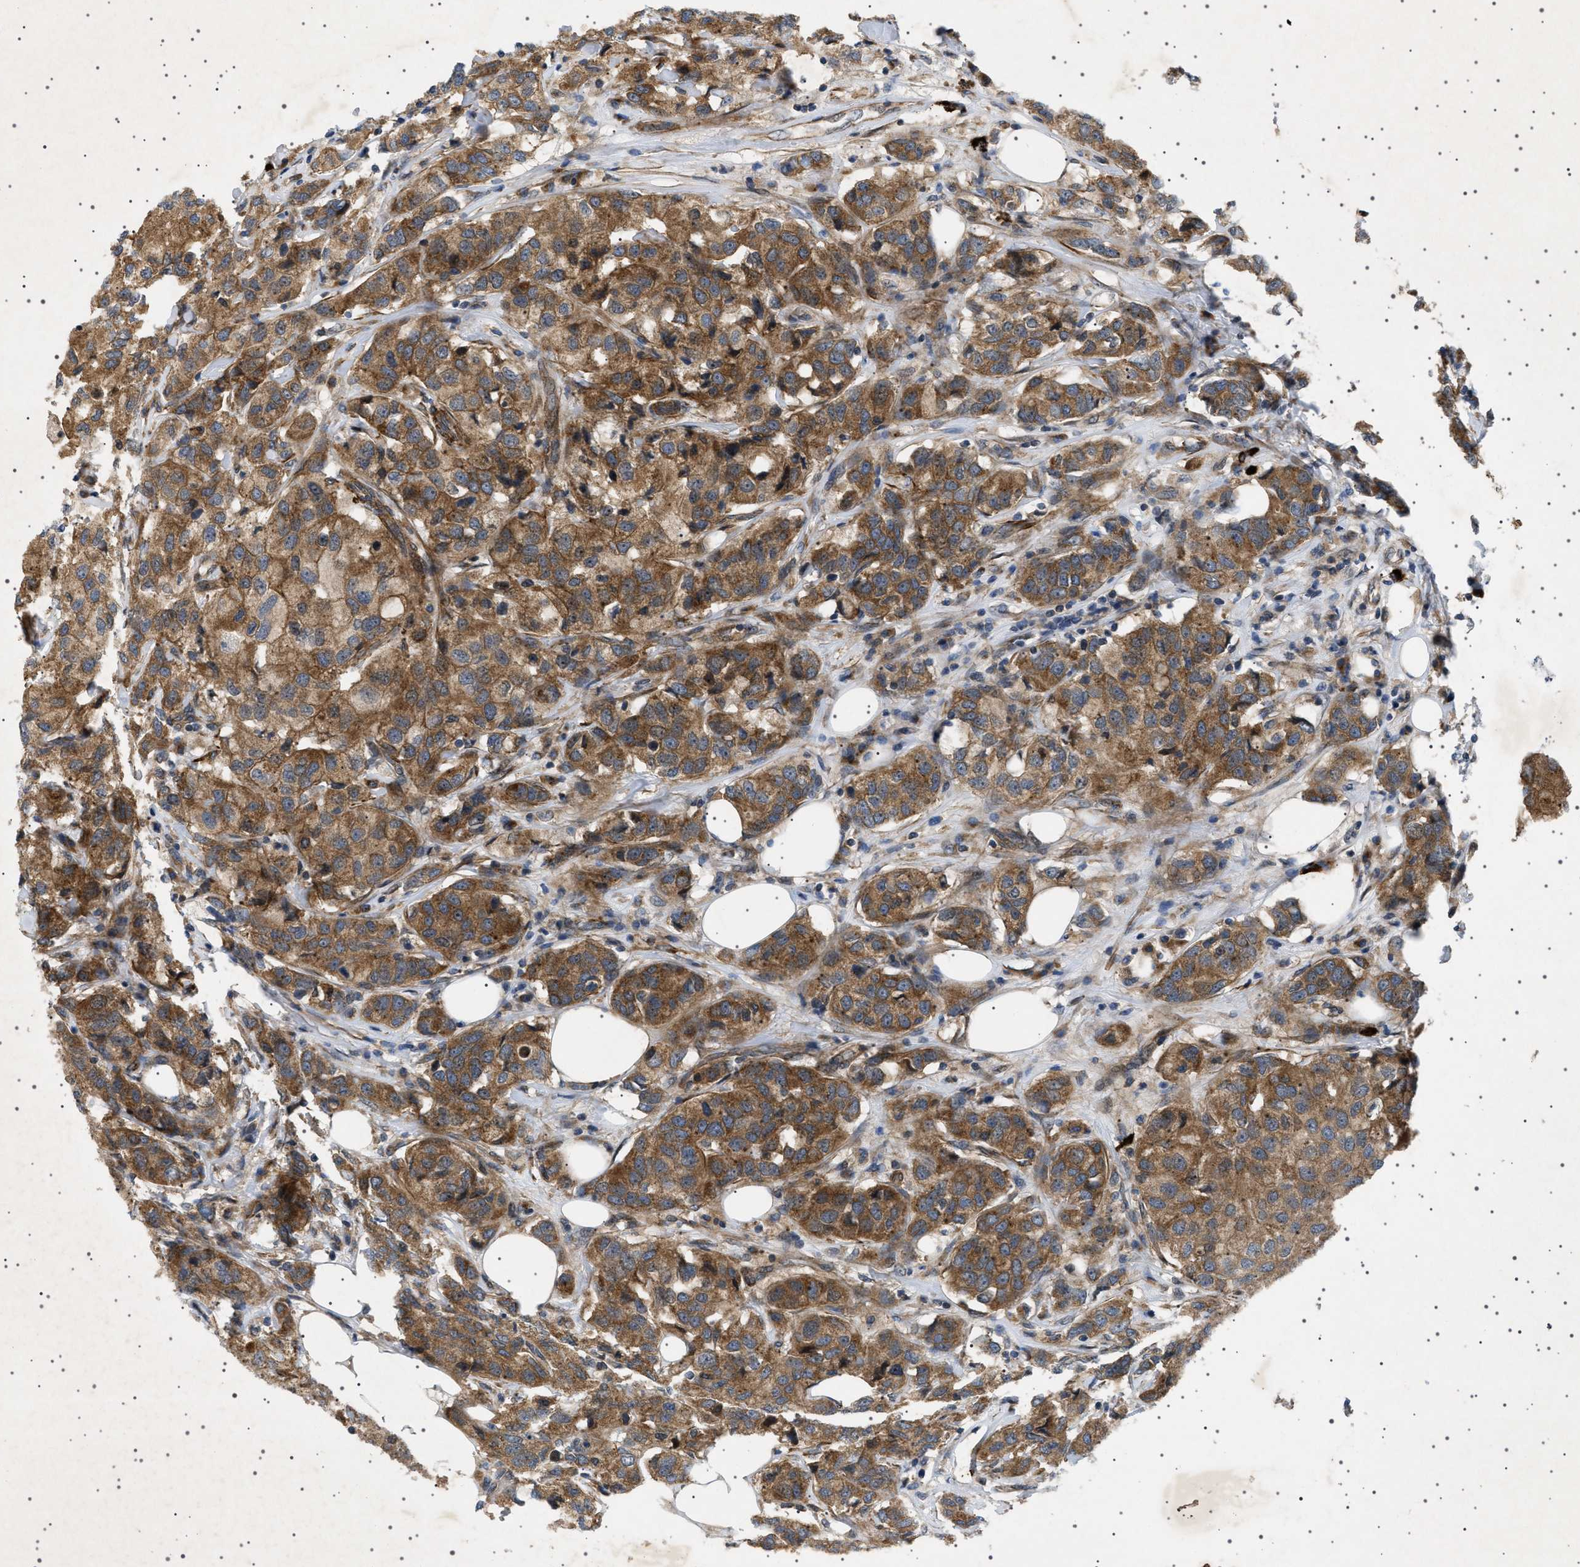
{"staining": {"intensity": "strong", "quantity": ">75%", "location": "cytoplasmic/membranous"}, "tissue": "breast cancer", "cell_type": "Tumor cells", "image_type": "cancer", "snomed": [{"axis": "morphology", "description": "Duct carcinoma"}, {"axis": "topography", "description": "Breast"}], "caption": "This photomicrograph exhibits immunohistochemistry (IHC) staining of human breast cancer (infiltrating ductal carcinoma), with high strong cytoplasmic/membranous expression in about >75% of tumor cells.", "gene": "CCDC186", "patient": {"sex": "female", "age": 80}}